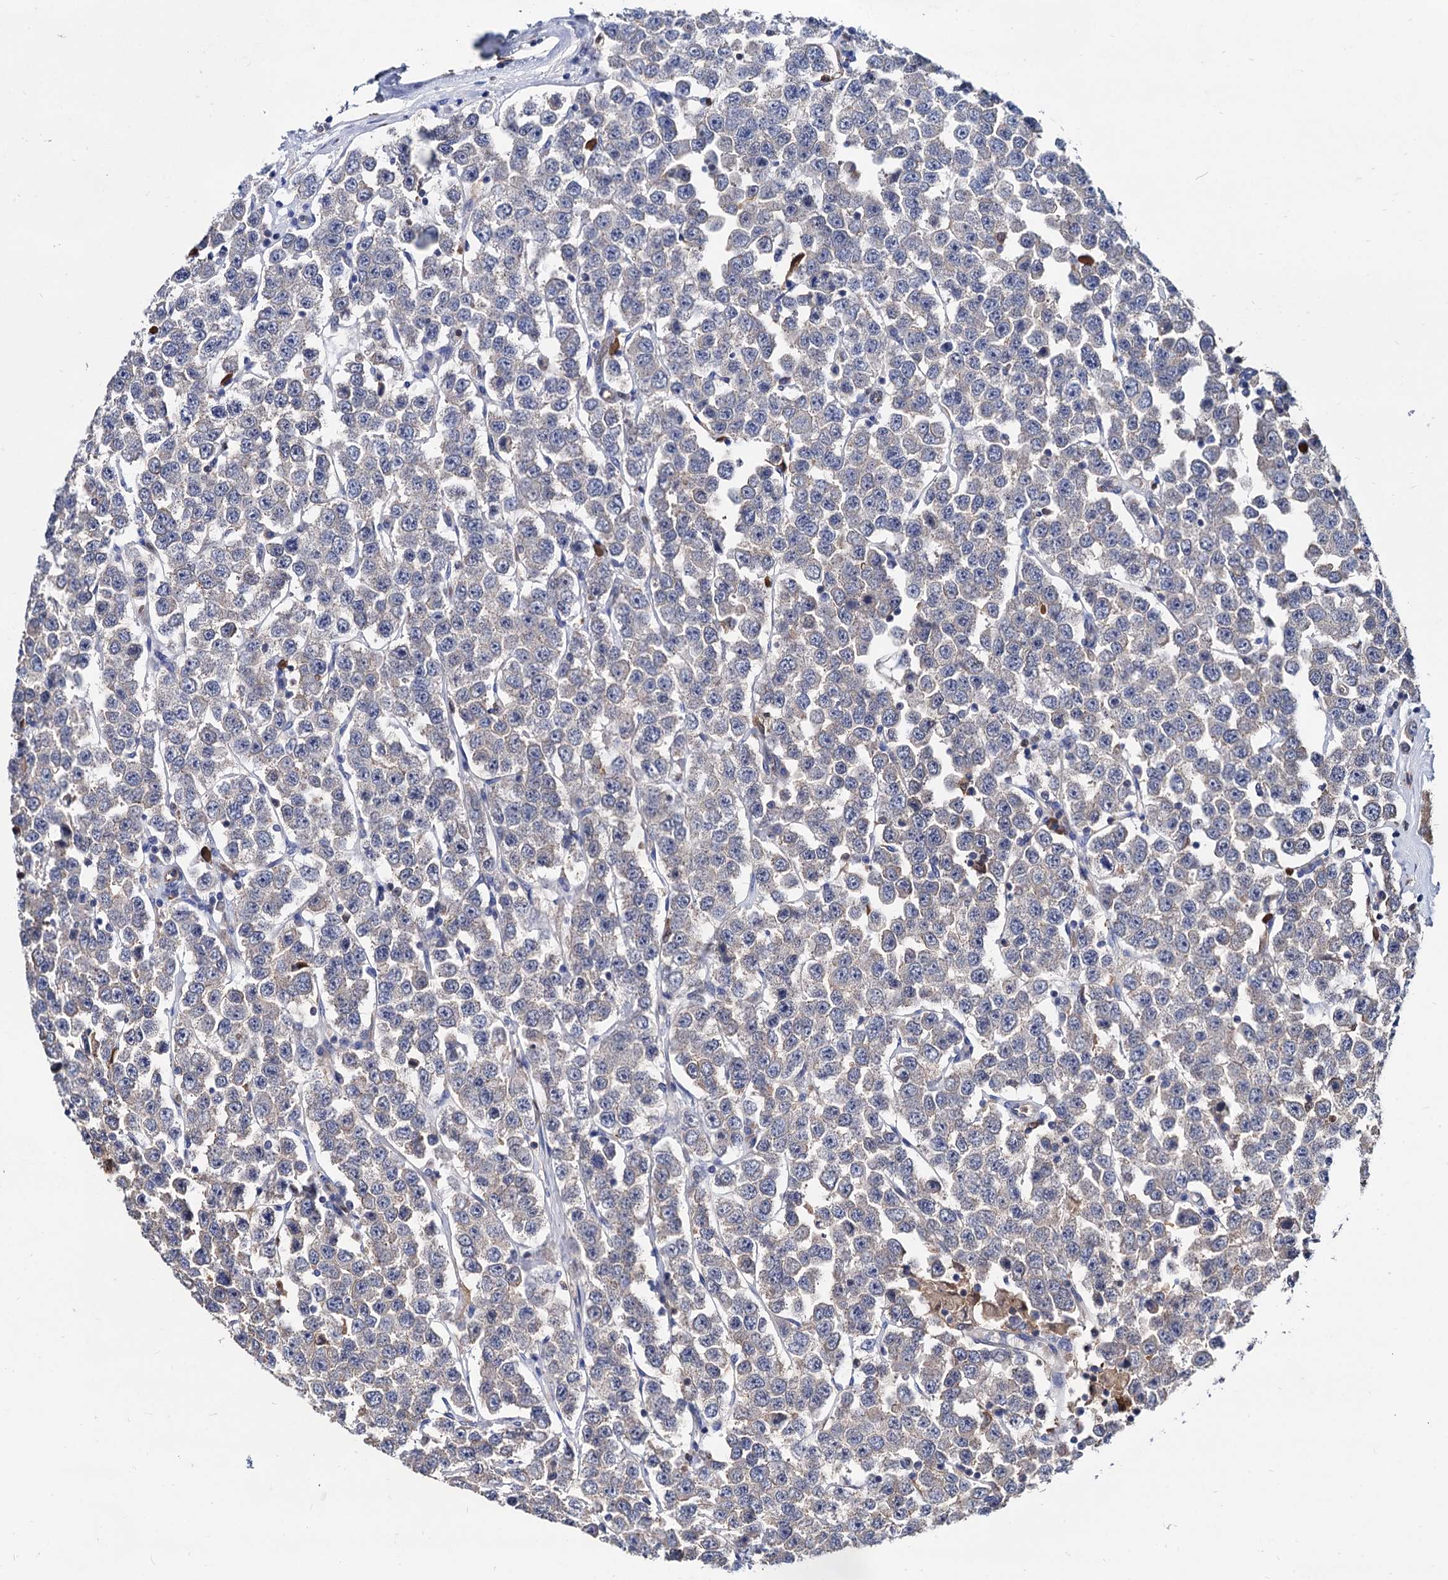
{"staining": {"intensity": "negative", "quantity": "none", "location": "none"}, "tissue": "testis cancer", "cell_type": "Tumor cells", "image_type": "cancer", "snomed": [{"axis": "morphology", "description": "Seminoma, NOS"}, {"axis": "topography", "description": "Testis"}], "caption": "Tumor cells are negative for protein expression in human seminoma (testis).", "gene": "CPPED1", "patient": {"sex": "male", "age": 28}}